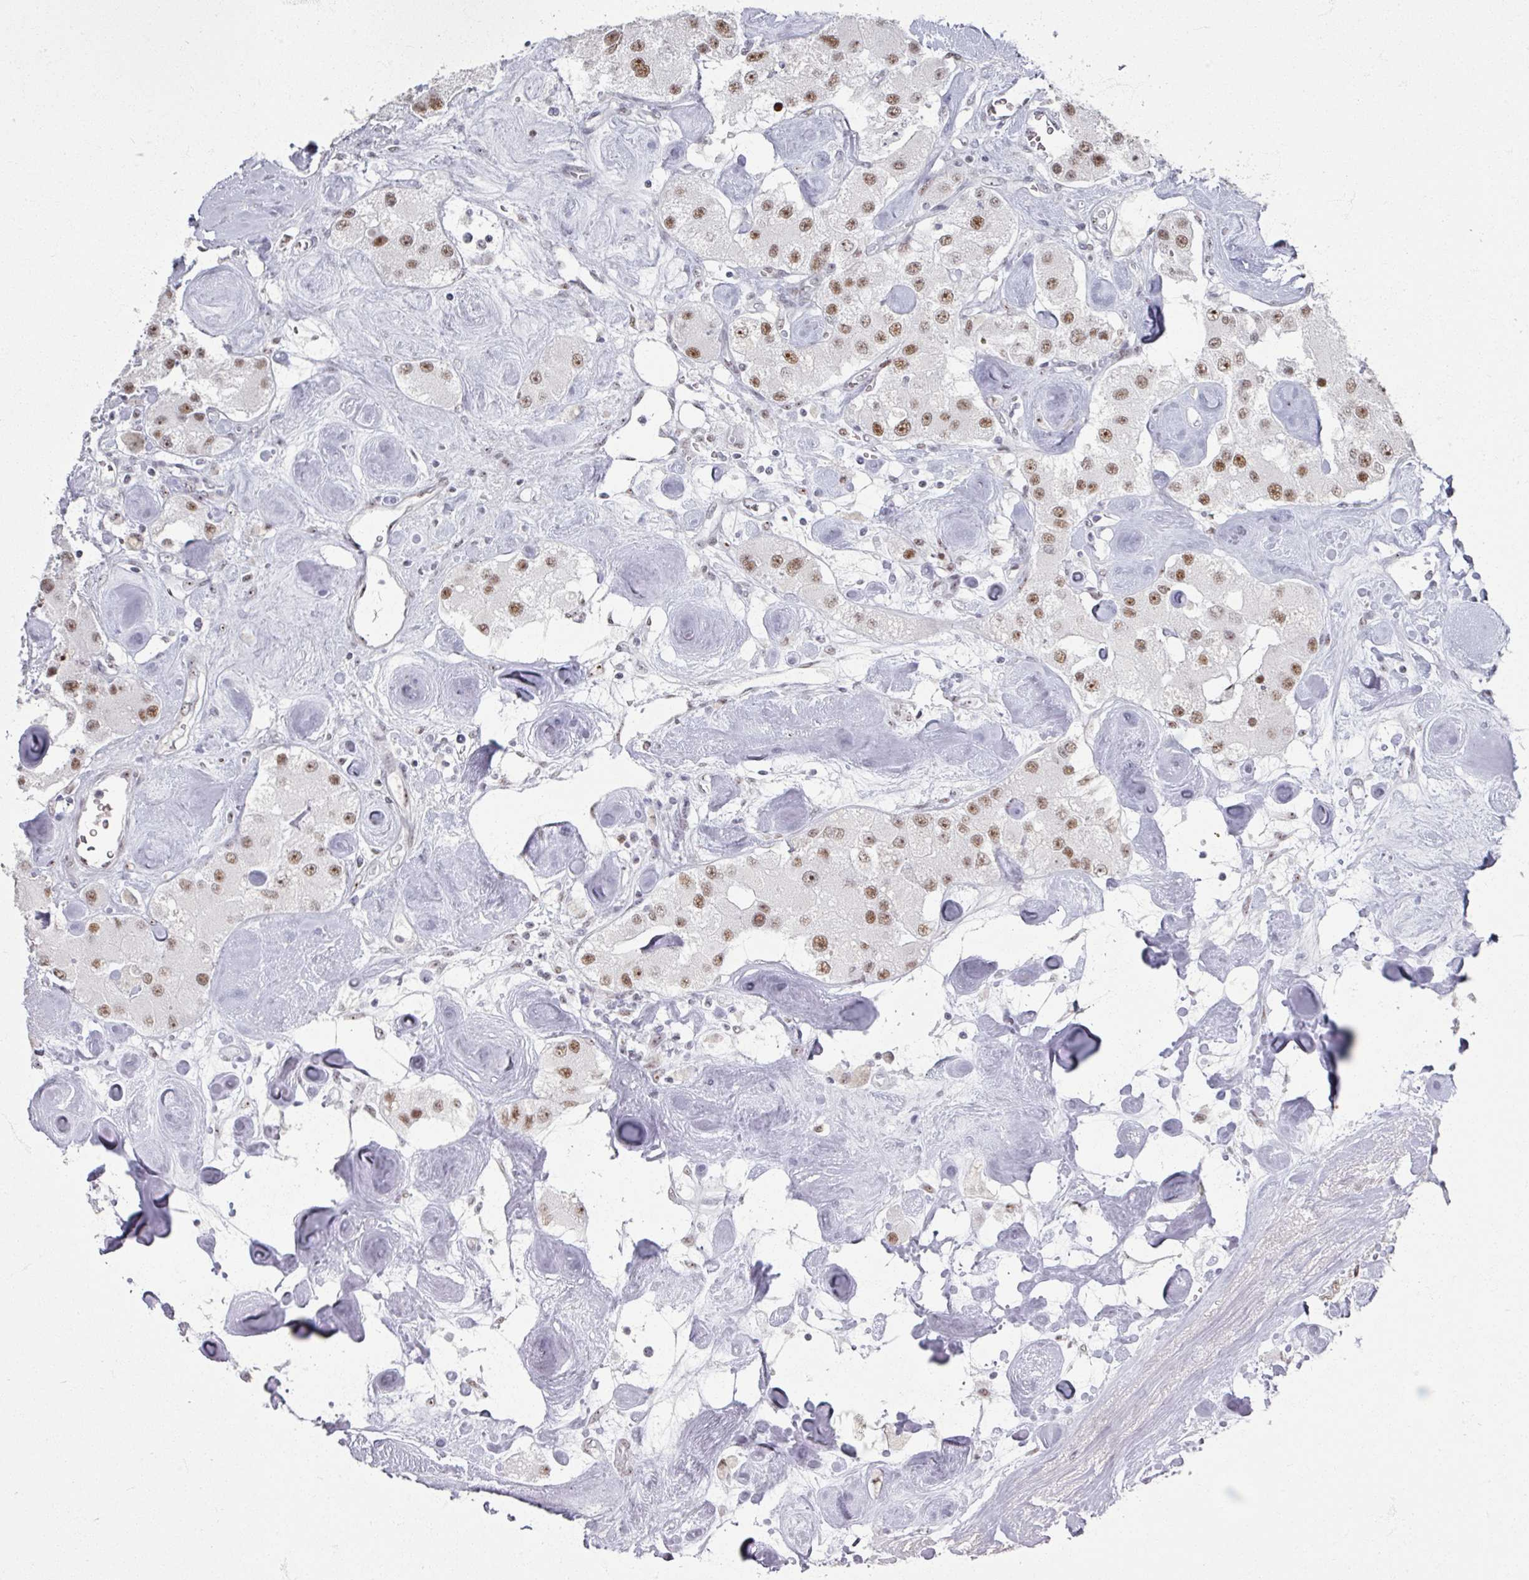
{"staining": {"intensity": "moderate", "quantity": ">75%", "location": "nuclear"}, "tissue": "carcinoid", "cell_type": "Tumor cells", "image_type": "cancer", "snomed": [{"axis": "morphology", "description": "Carcinoid, malignant, NOS"}, {"axis": "topography", "description": "Pancreas"}], "caption": "Human carcinoid stained with a brown dye displays moderate nuclear positive staining in about >75% of tumor cells.", "gene": "ADAR", "patient": {"sex": "male", "age": 41}}